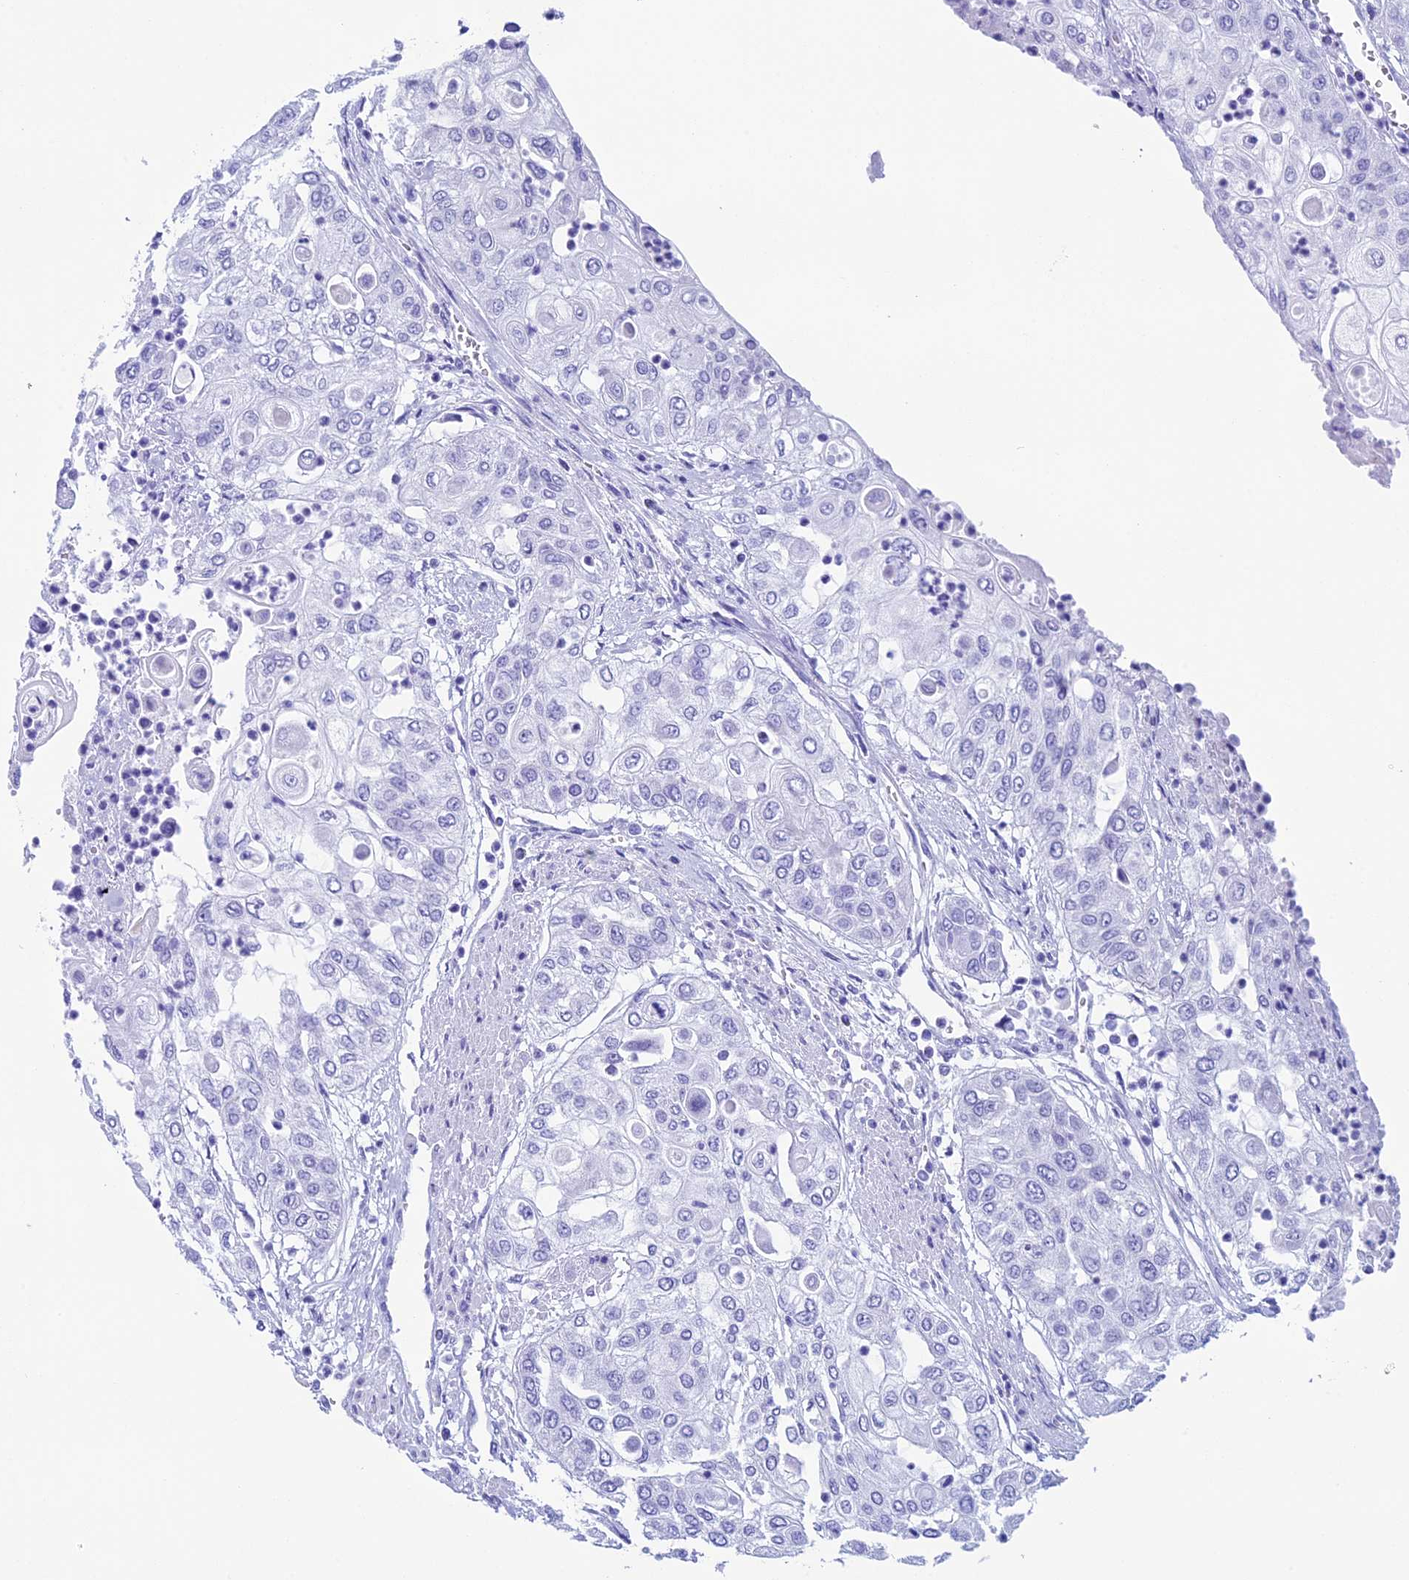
{"staining": {"intensity": "negative", "quantity": "none", "location": "none"}, "tissue": "urothelial cancer", "cell_type": "Tumor cells", "image_type": "cancer", "snomed": [{"axis": "morphology", "description": "Urothelial carcinoma, High grade"}, {"axis": "topography", "description": "Urinary bladder"}], "caption": "Immunohistochemistry (IHC) of urothelial carcinoma (high-grade) reveals no staining in tumor cells. The staining is performed using DAB (3,3'-diaminobenzidine) brown chromogen with nuclei counter-stained in using hematoxylin.", "gene": "FAM169A", "patient": {"sex": "female", "age": 79}}